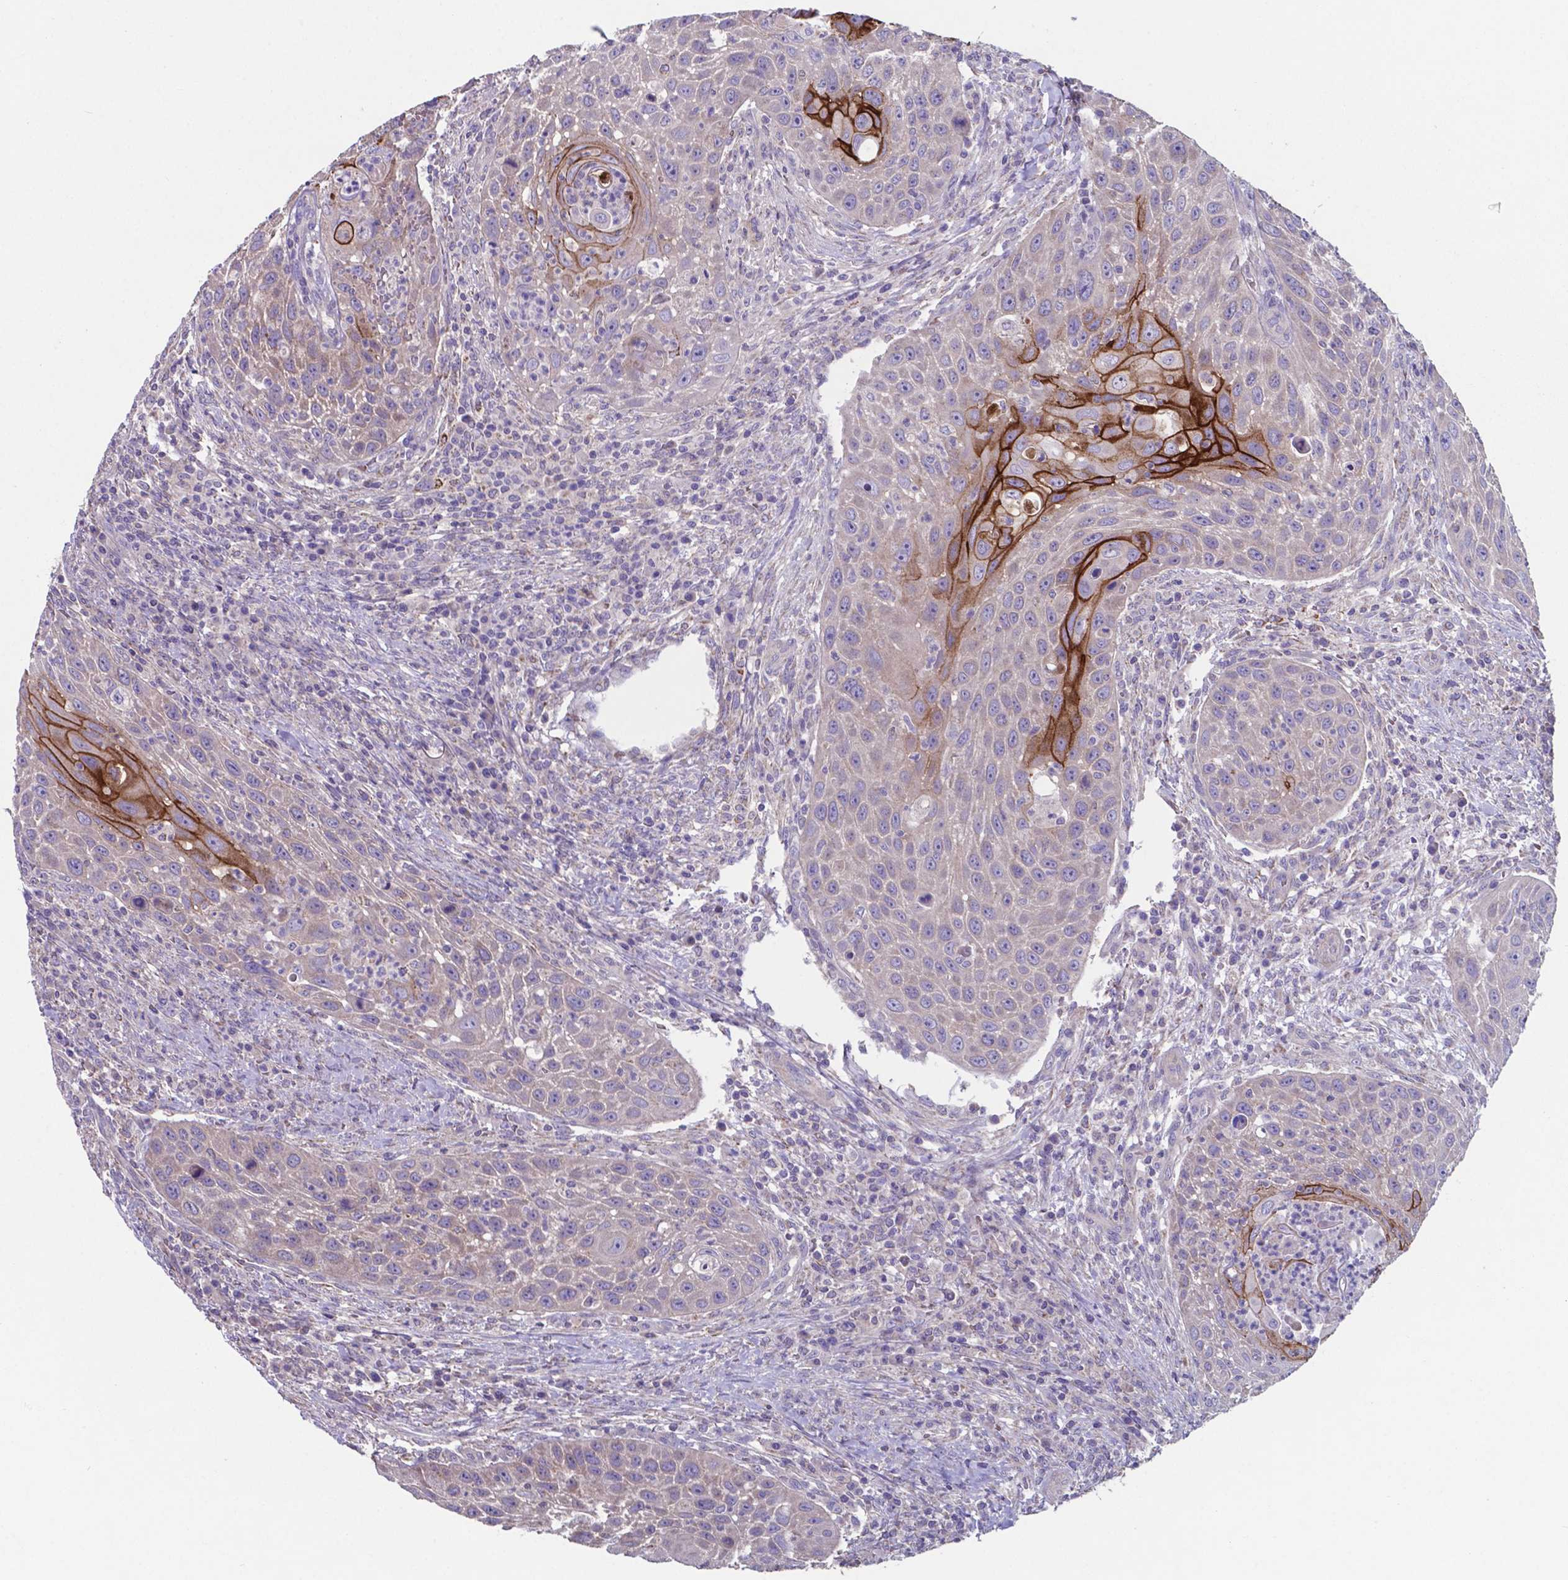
{"staining": {"intensity": "strong", "quantity": "<25%", "location": "cytoplasmic/membranous"}, "tissue": "head and neck cancer", "cell_type": "Tumor cells", "image_type": "cancer", "snomed": [{"axis": "morphology", "description": "Squamous cell carcinoma, NOS"}, {"axis": "topography", "description": "Head-Neck"}], "caption": "Head and neck cancer stained with a brown dye demonstrates strong cytoplasmic/membranous positive positivity in about <25% of tumor cells.", "gene": "TYRO3", "patient": {"sex": "male", "age": 69}}